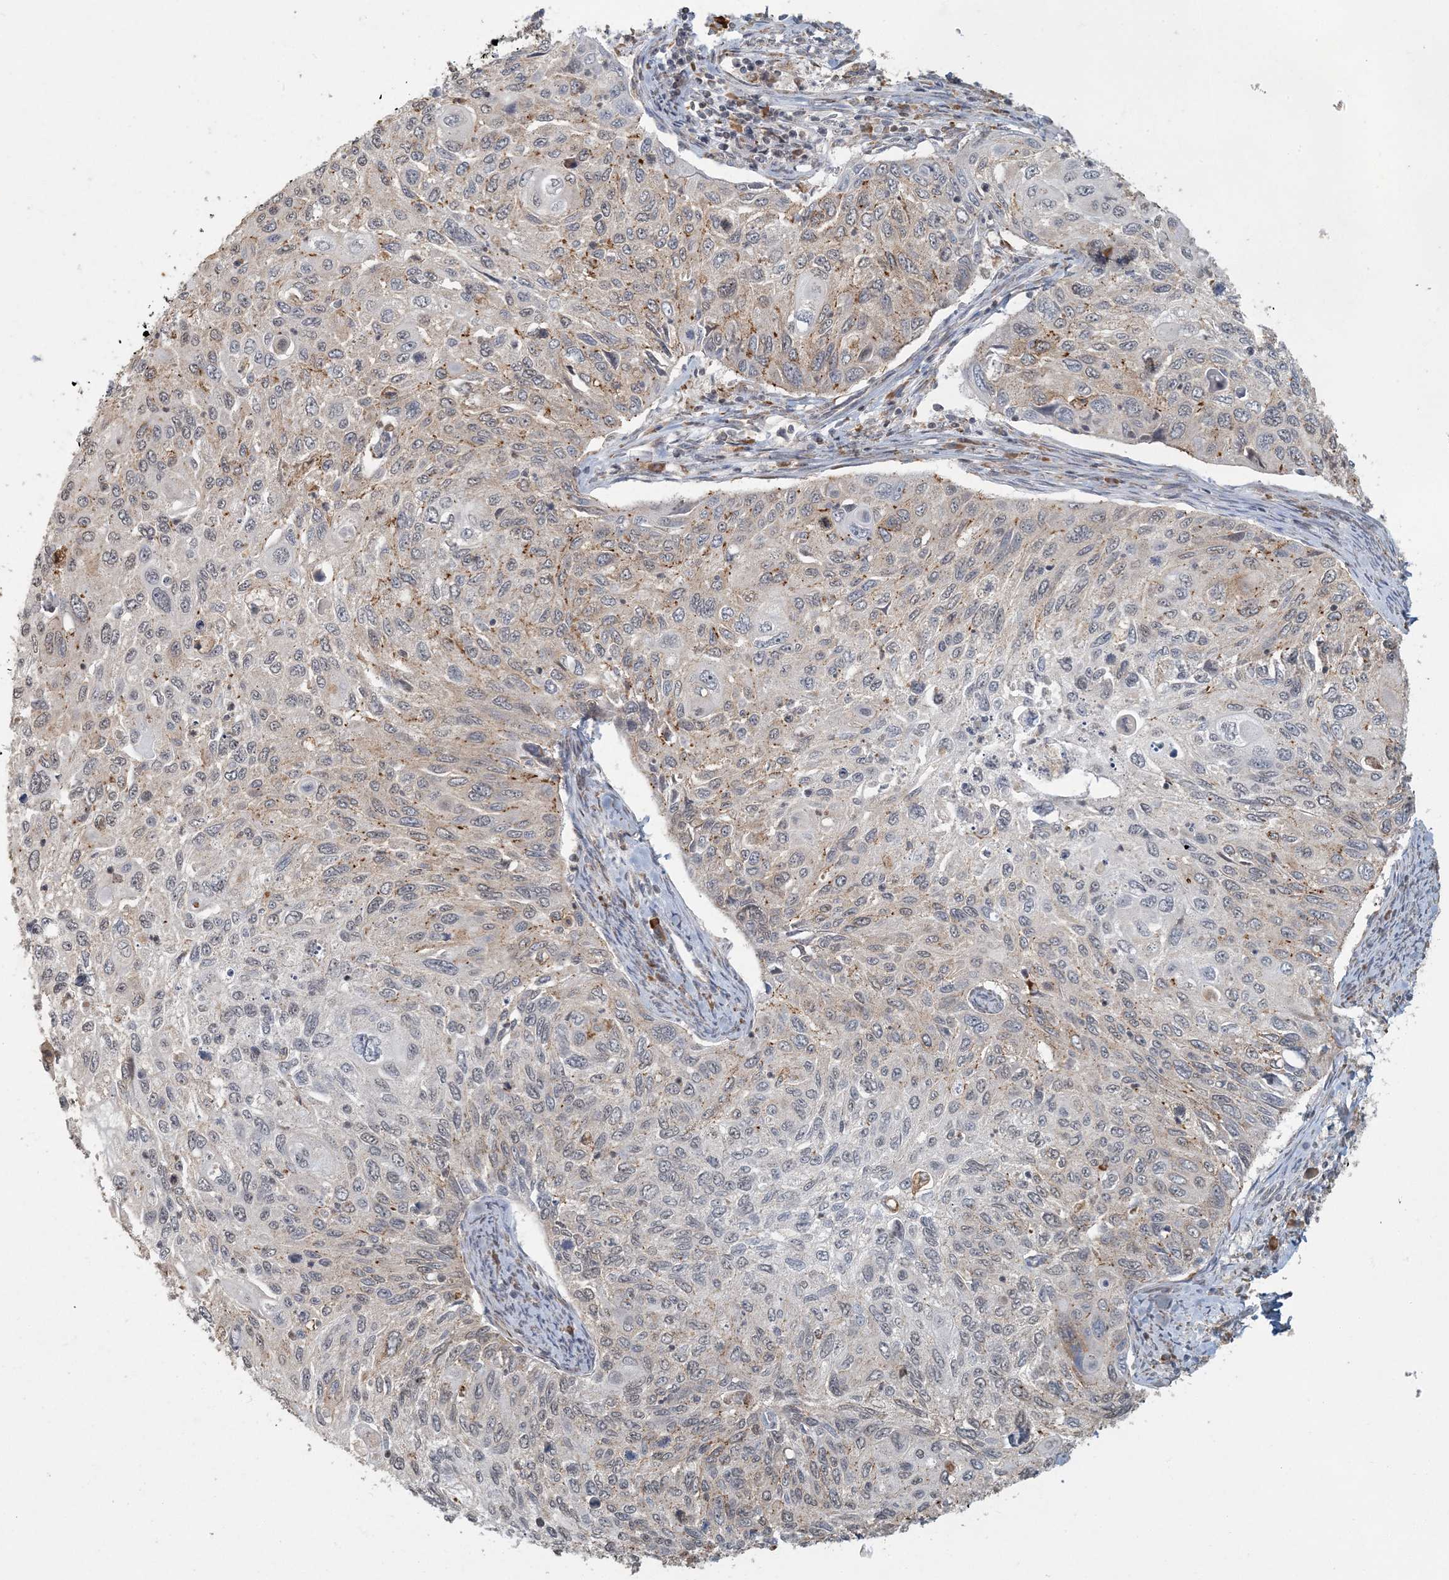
{"staining": {"intensity": "moderate", "quantity": "<25%", "location": "cytoplasmic/membranous"}, "tissue": "cervical cancer", "cell_type": "Tumor cells", "image_type": "cancer", "snomed": [{"axis": "morphology", "description": "Squamous cell carcinoma, NOS"}, {"axis": "topography", "description": "Cervix"}], "caption": "Immunohistochemistry (IHC) staining of squamous cell carcinoma (cervical), which exhibits low levels of moderate cytoplasmic/membranous expression in approximately <25% of tumor cells indicating moderate cytoplasmic/membranous protein staining. The staining was performed using DAB (3,3'-diaminobenzidine) (brown) for protein detection and nuclei were counterstained in hematoxylin (blue).", "gene": "AK9", "patient": {"sex": "female", "age": 70}}